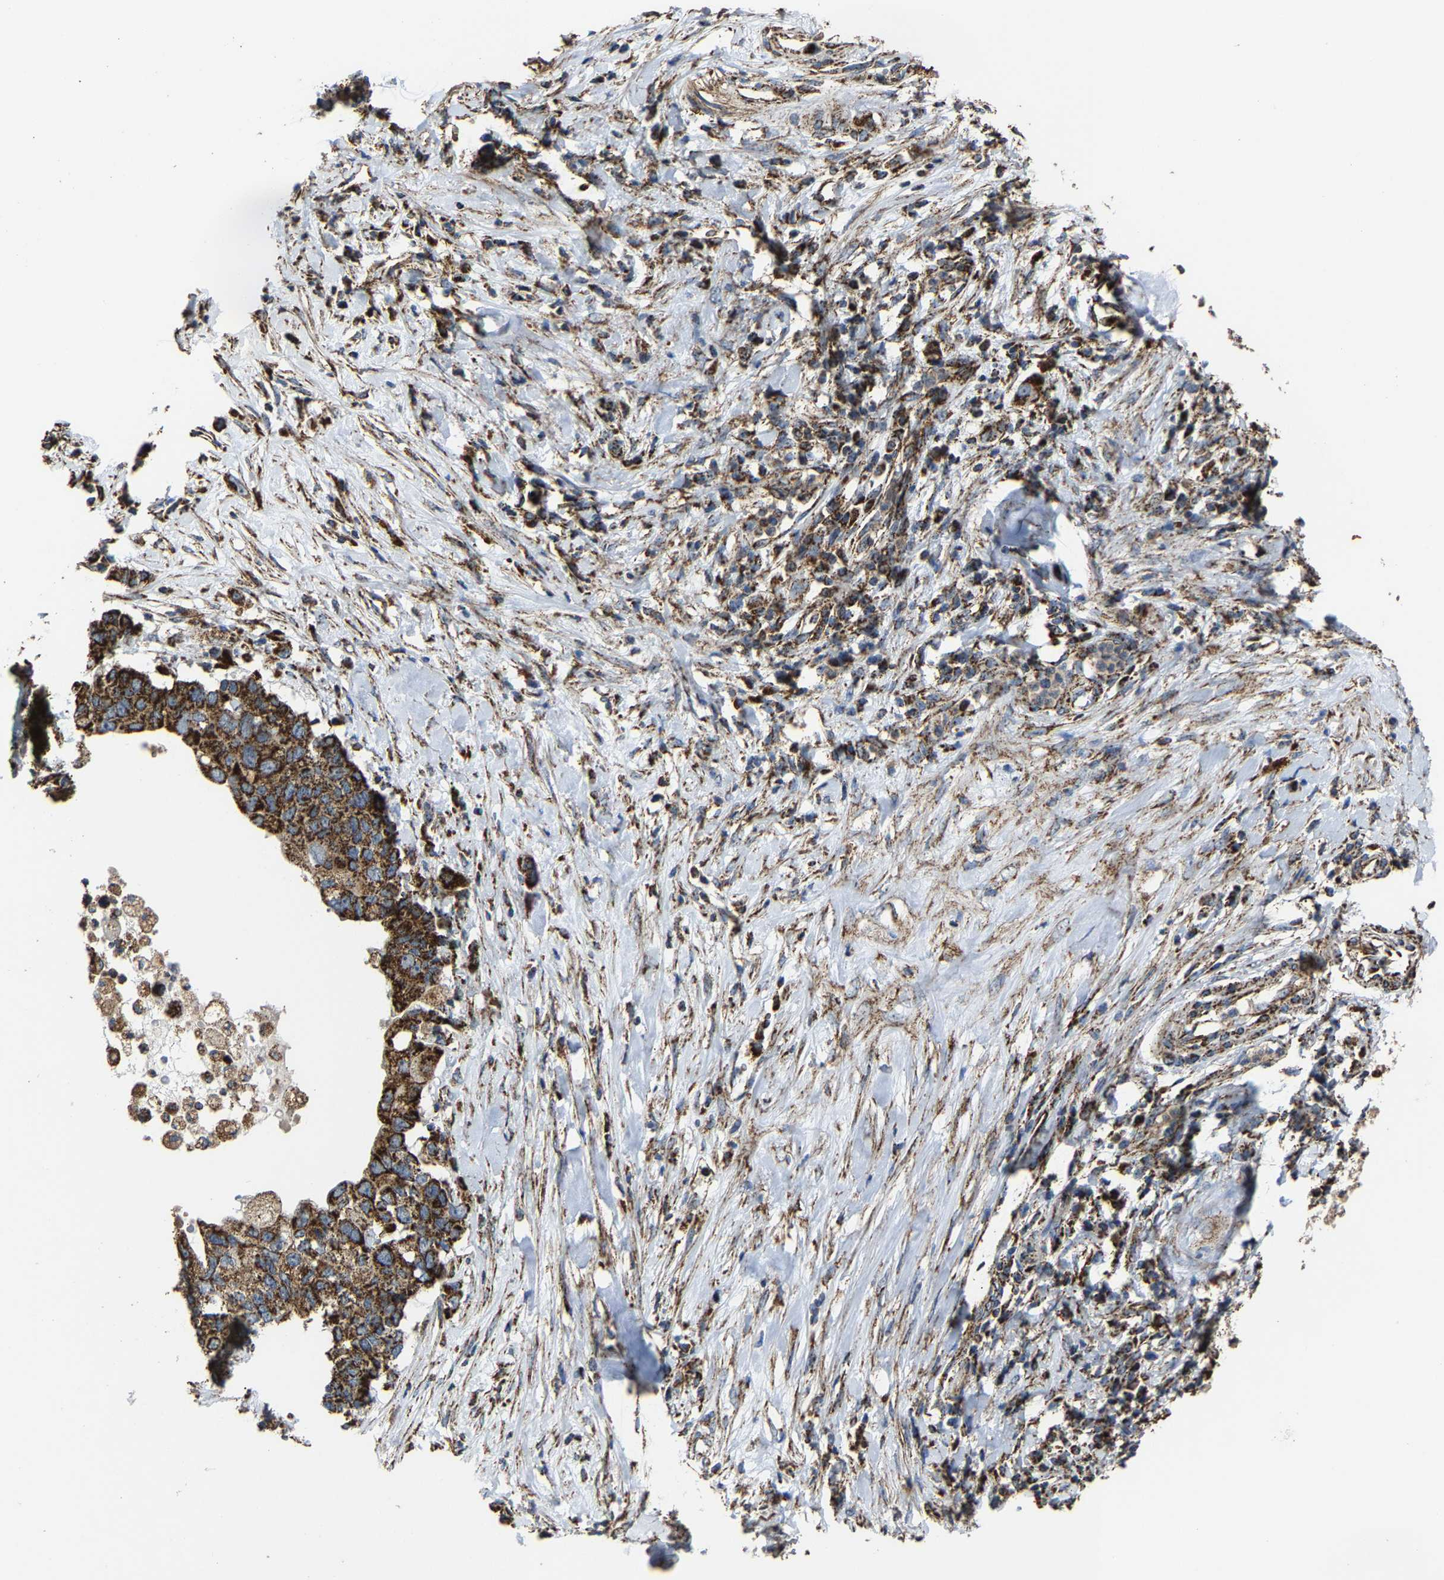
{"staining": {"intensity": "strong", "quantity": ">75%", "location": "cytoplasmic/membranous"}, "tissue": "pancreatic cancer", "cell_type": "Tumor cells", "image_type": "cancer", "snomed": [{"axis": "morphology", "description": "Adenocarcinoma, NOS"}, {"axis": "topography", "description": "Pancreas"}], "caption": "Protein expression analysis of human pancreatic cancer (adenocarcinoma) reveals strong cytoplasmic/membranous staining in about >75% of tumor cells.", "gene": "NDUFV3", "patient": {"sex": "female", "age": 56}}